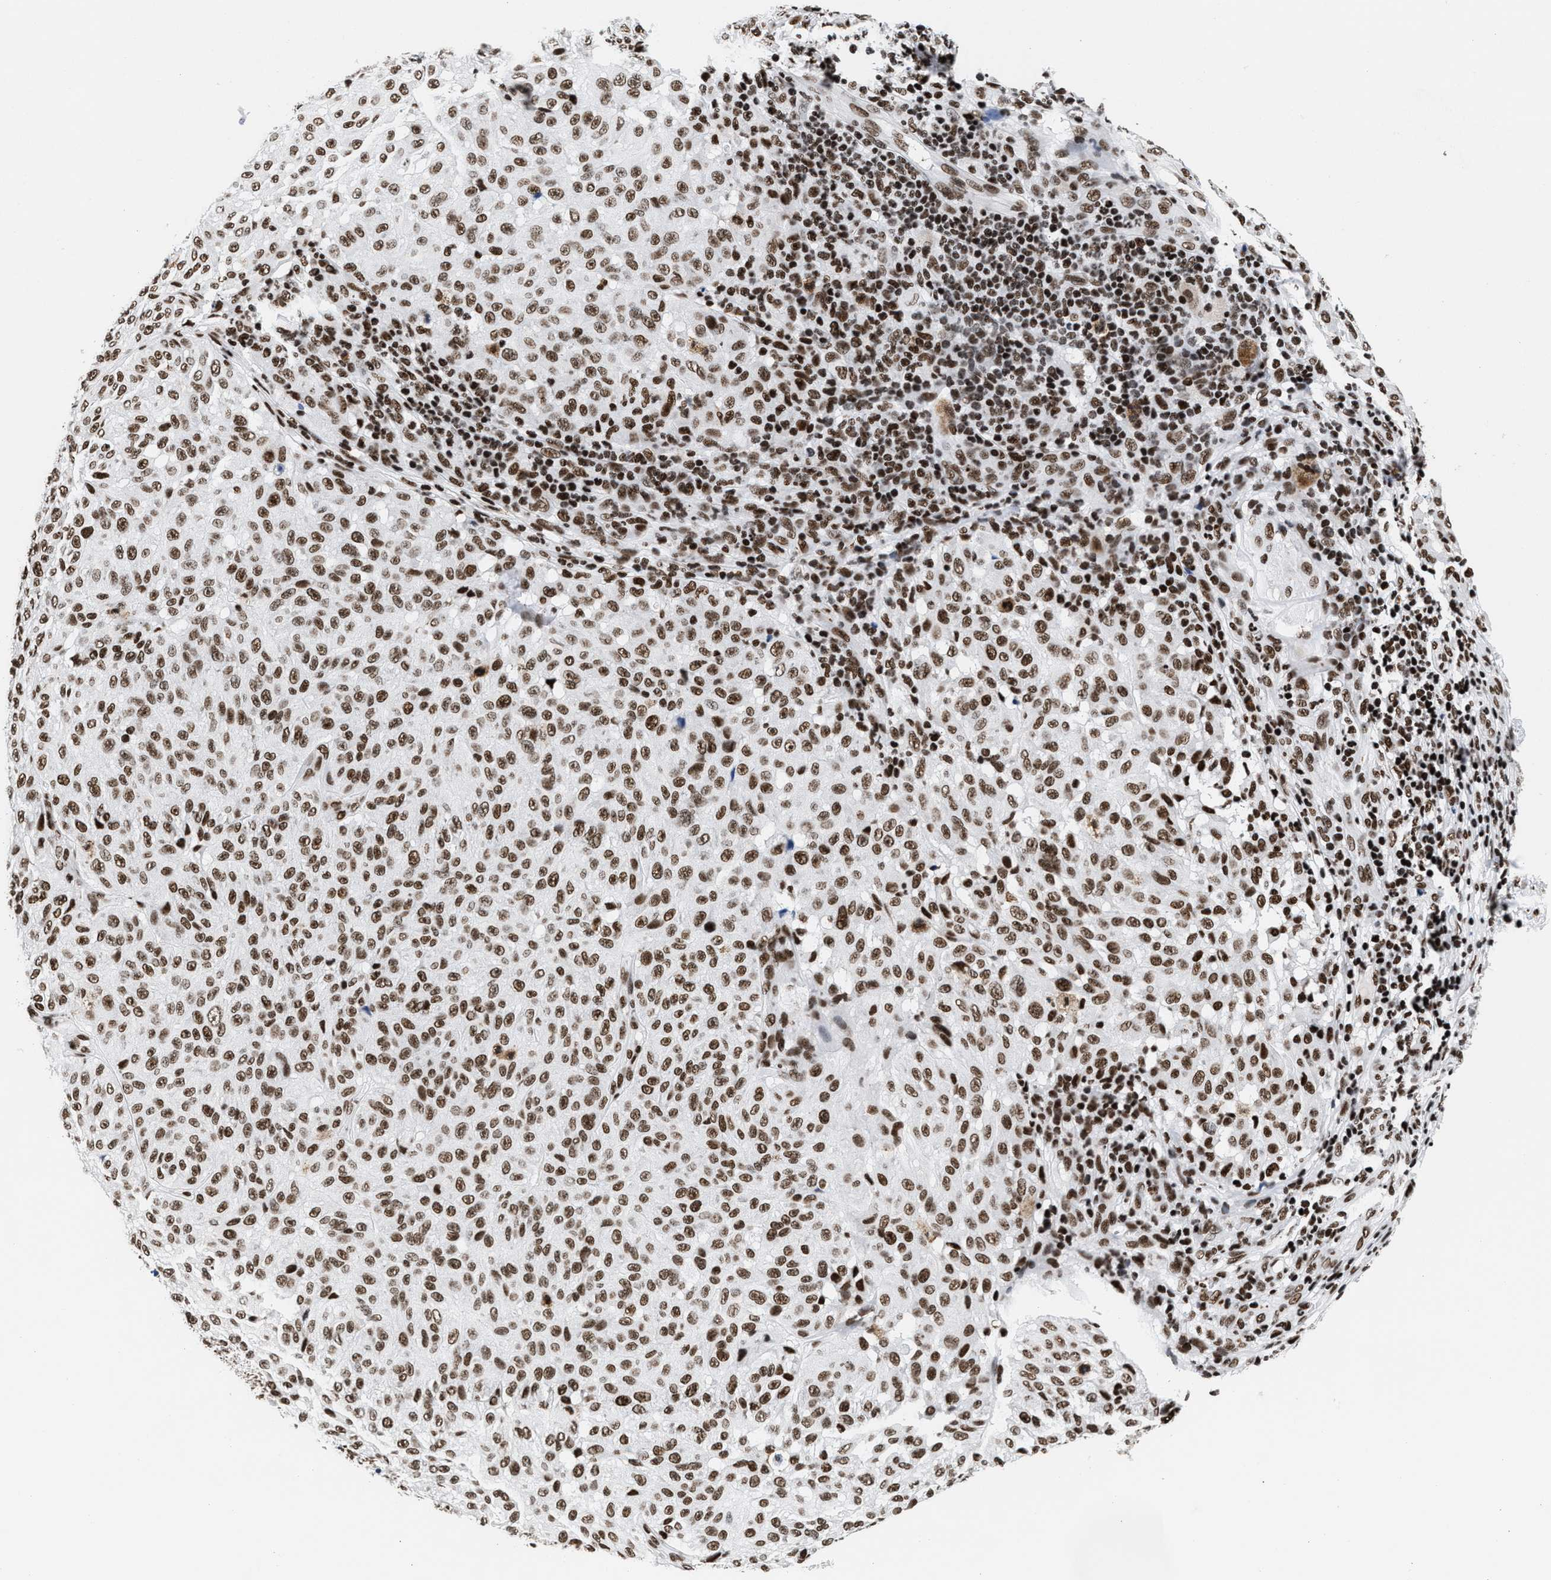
{"staining": {"intensity": "moderate", "quantity": ">75%", "location": "nuclear"}, "tissue": "melanoma", "cell_type": "Tumor cells", "image_type": "cancer", "snomed": [{"axis": "morphology", "description": "Malignant melanoma, NOS"}, {"axis": "topography", "description": "Skin"}], "caption": "Protein staining reveals moderate nuclear positivity in about >75% of tumor cells in malignant melanoma. Nuclei are stained in blue.", "gene": "RAD21", "patient": {"sex": "female", "age": 46}}